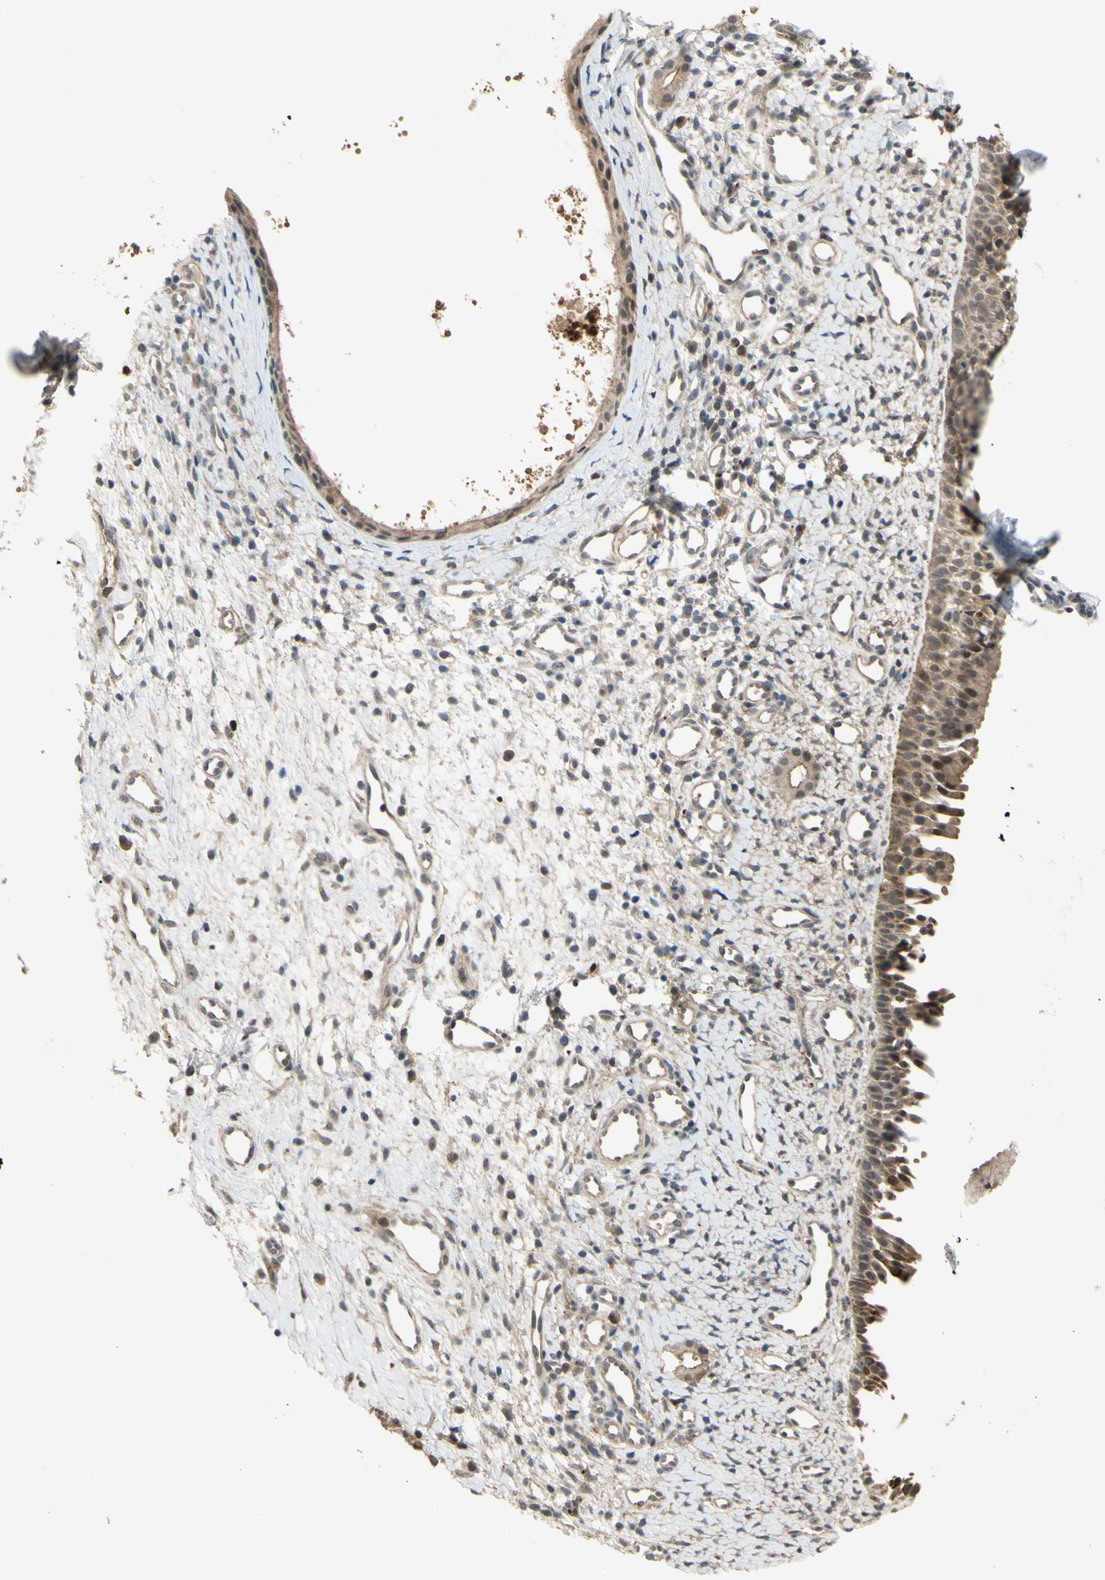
{"staining": {"intensity": "moderate", "quantity": ">75%", "location": "cytoplasmic/membranous,nuclear"}, "tissue": "nasopharynx", "cell_type": "Respiratory epithelial cells", "image_type": "normal", "snomed": [{"axis": "morphology", "description": "Normal tissue, NOS"}, {"axis": "topography", "description": "Nasopharynx"}], "caption": "The photomicrograph exhibits a brown stain indicating the presence of a protein in the cytoplasmic/membranous,nuclear of respiratory epithelial cells in nasopharynx. (Stains: DAB (3,3'-diaminobenzidine) in brown, nuclei in blue, Microscopy: brightfield microscopy at high magnification).", "gene": "ALK", "patient": {"sex": "male", "age": 22}}